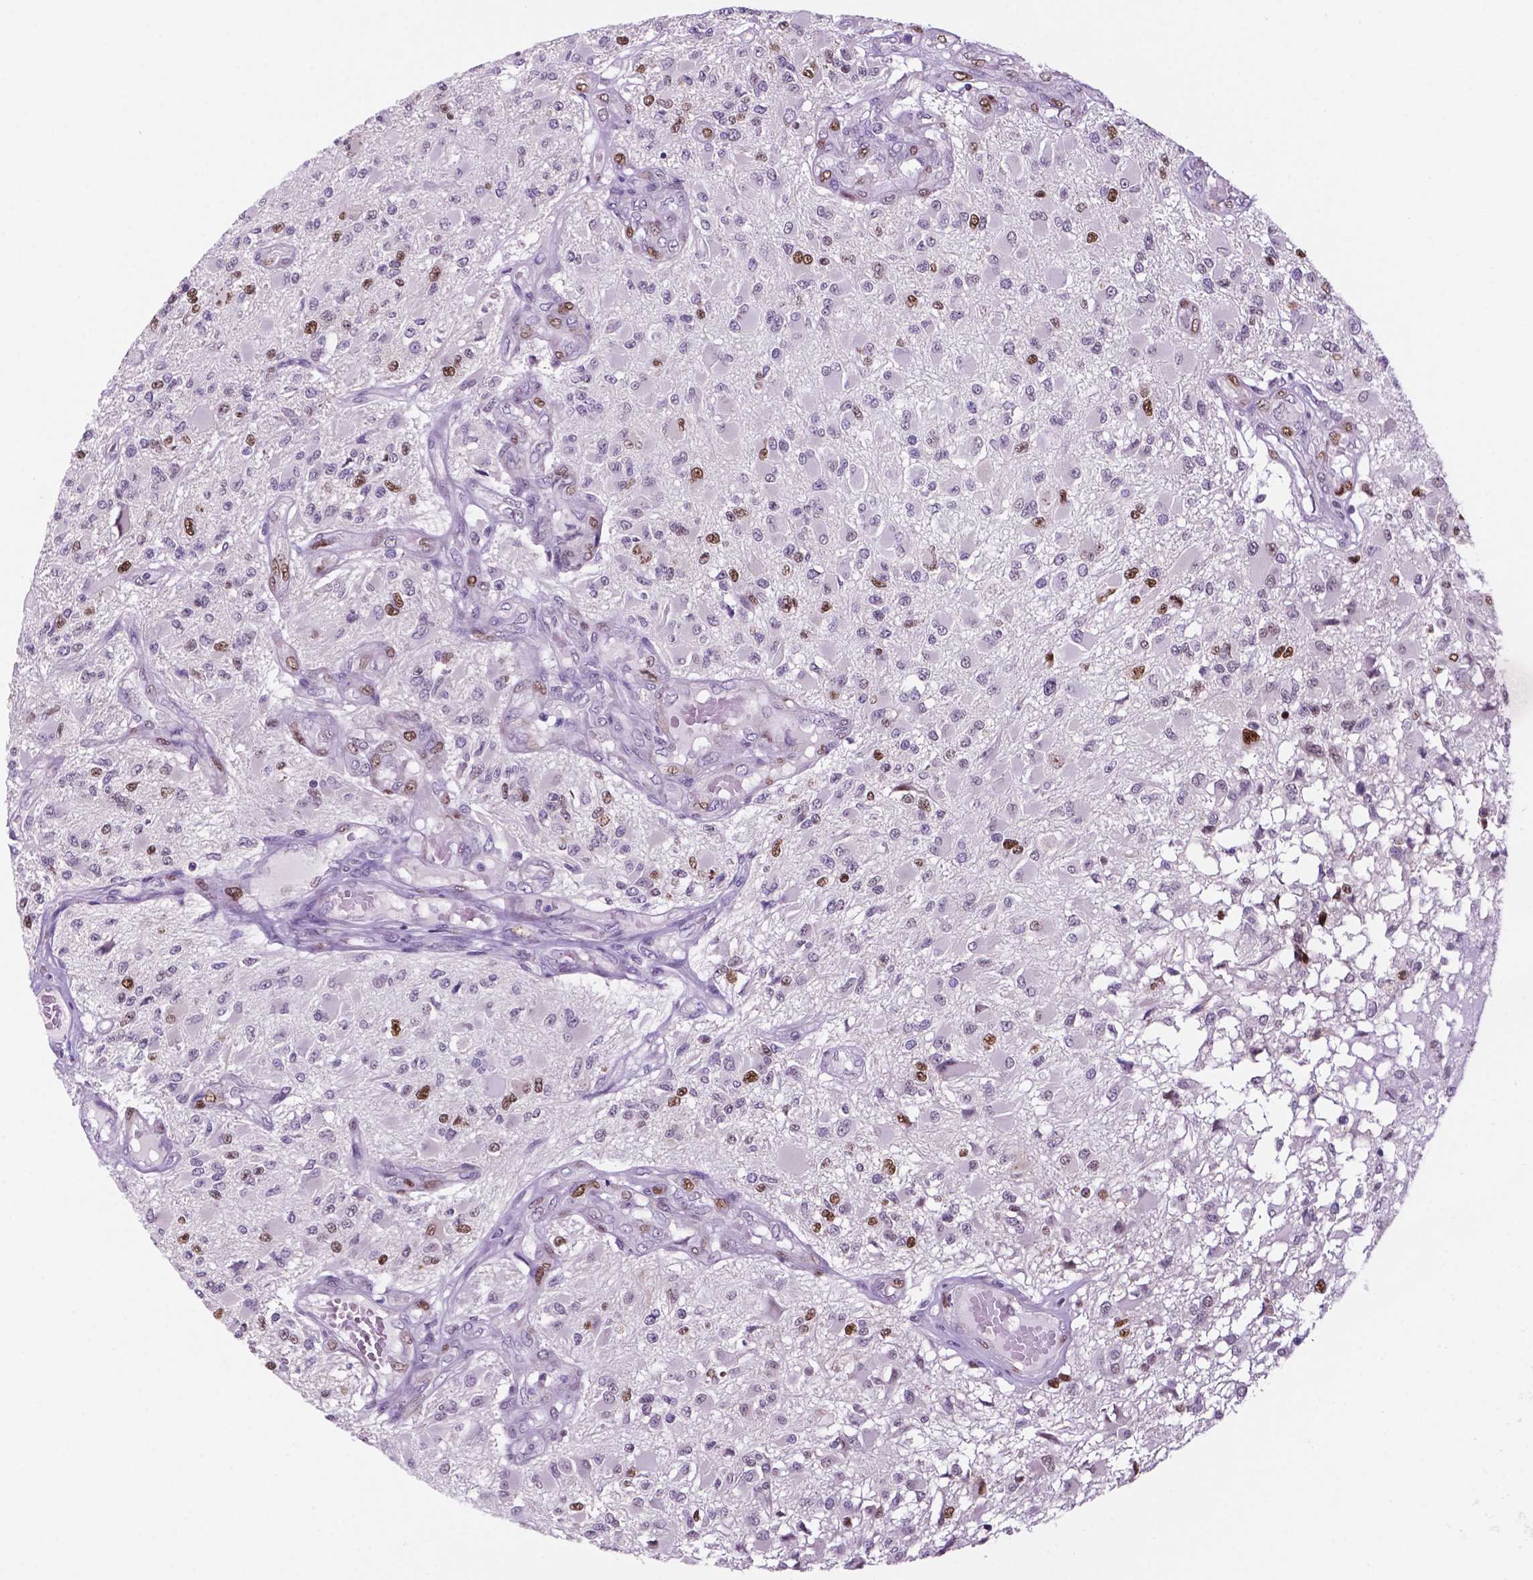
{"staining": {"intensity": "moderate", "quantity": "<25%", "location": "nuclear"}, "tissue": "glioma", "cell_type": "Tumor cells", "image_type": "cancer", "snomed": [{"axis": "morphology", "description": "Glioma, malignant, High grade"}, {"axis": "topography", "description": "Brain"}], "caption": "Immunohistochemistry of glioma displays low levels of moderate nuclear expression in about <25% of tumor cells.", "gene": "NCAPH2", "patient": {"sex": "female", "age": 63}}